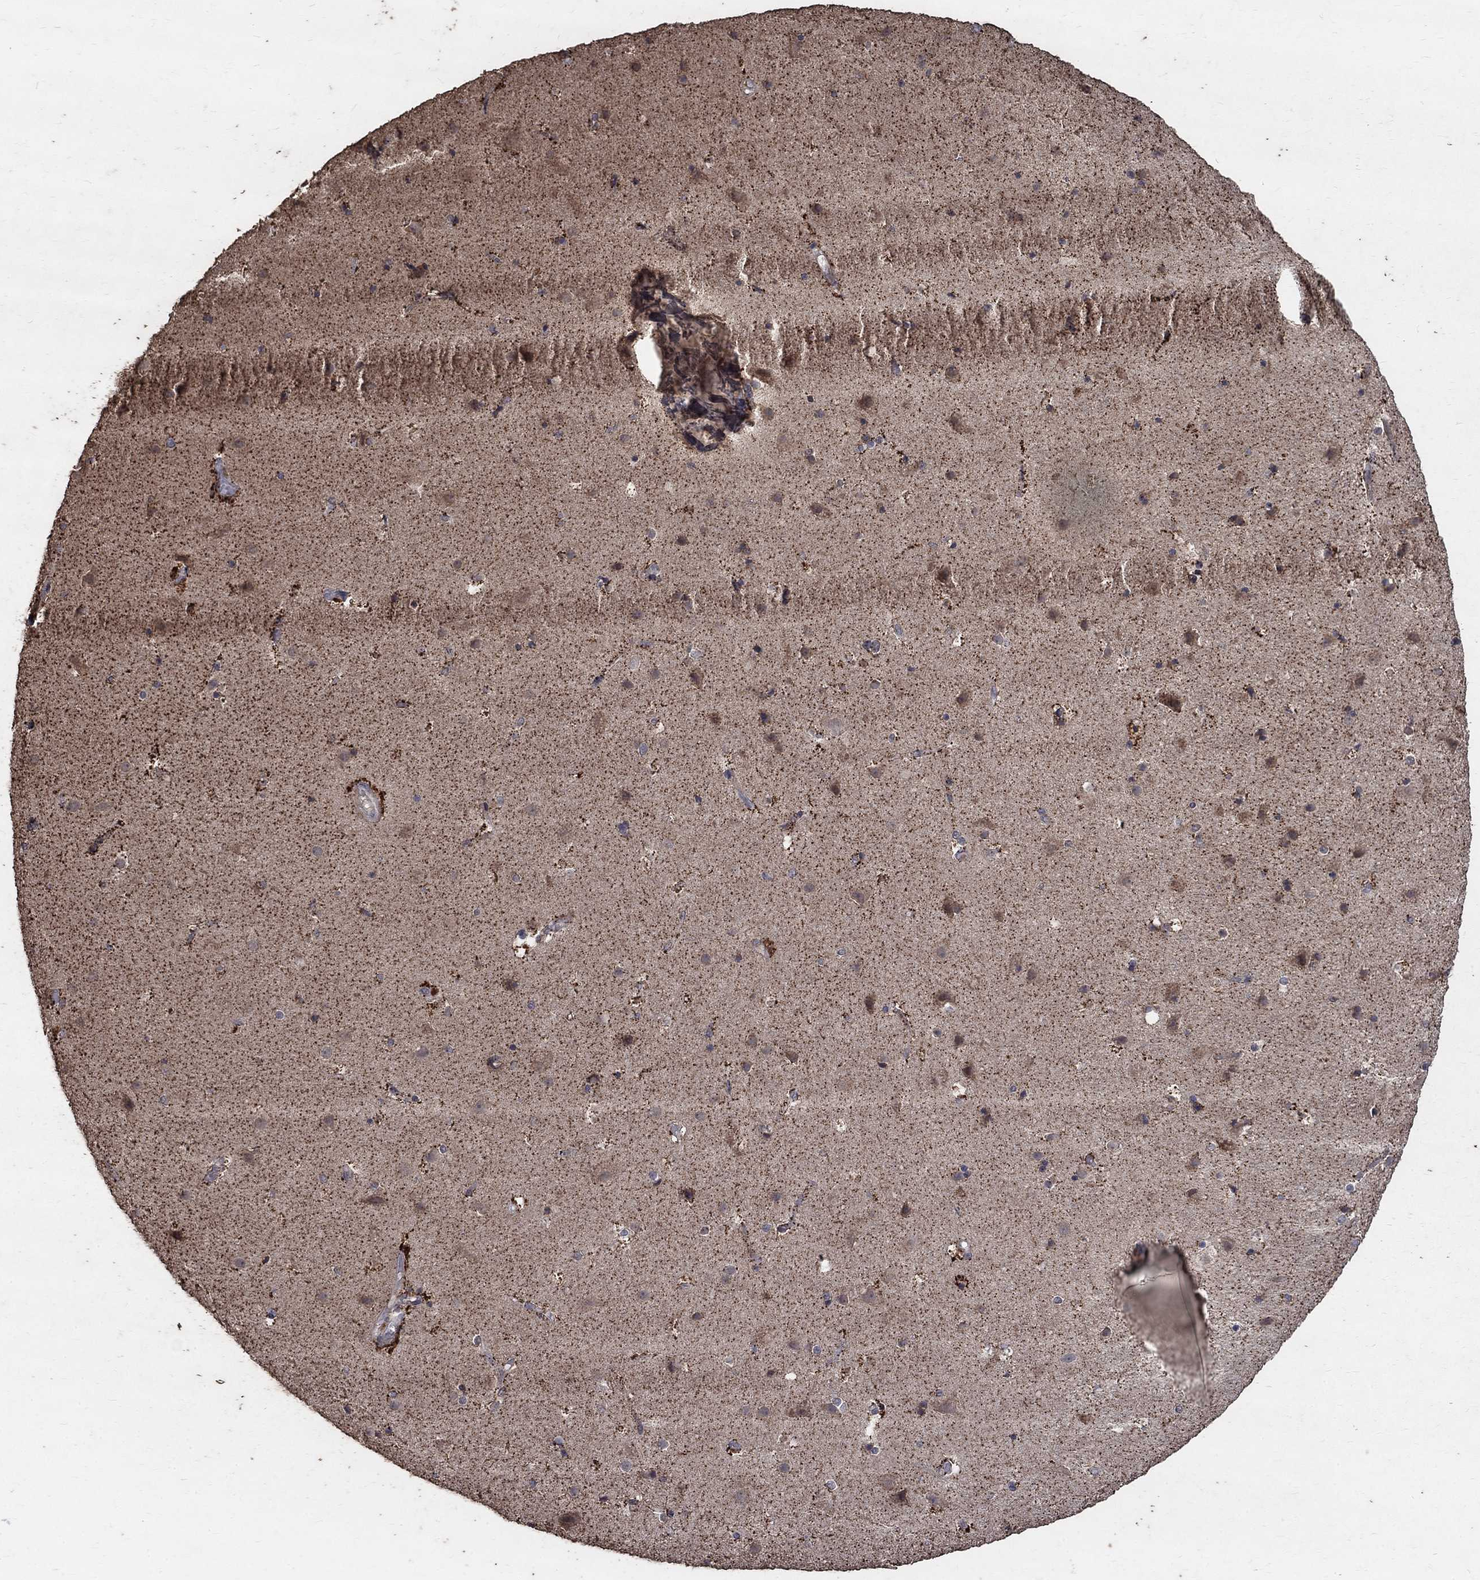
{"staining": {"intensity": "strong", "quantity": "25%-75%", "location": "cytoplasmic/membranous"}, "tissue": "cerebral cortex", "cell_type": "Endothelial cells", "image_type": "normal", "snomed": [{"axis": "morphology", "description": "Normal tissue, NOS"}, {"axis": "topography", "description": "Cerebral cortex"}], "caption": "Protein staining of normal cerebral cortex shows strong cytoplasmic/membranous expression in approximately 25%-75% of endothelial cells. (IHC, brightfield microscopy, high magnification).", "gene": "C17orf75", "patient": {"sex": "female", "age": 52}}